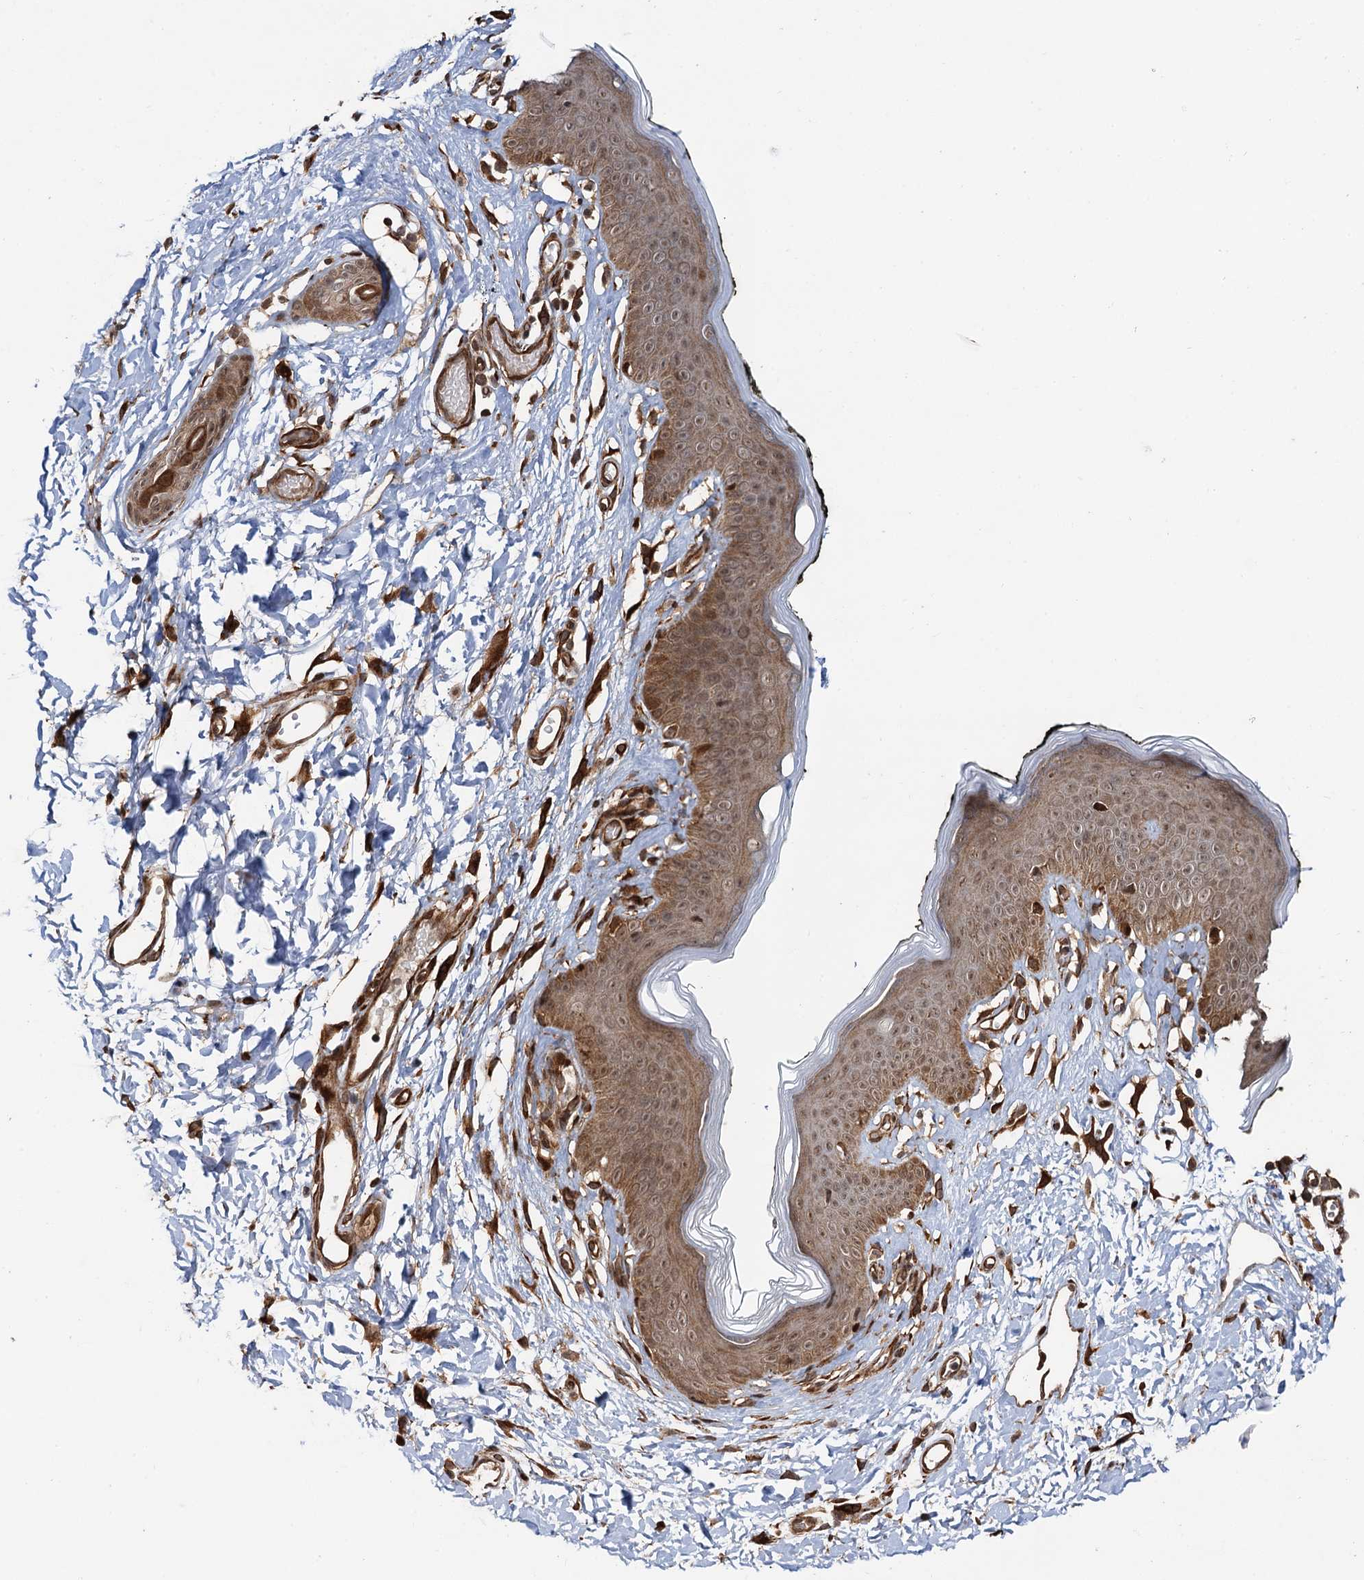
{"staining": {"intensity": "moderate", "quantity": ">75%", "location": "cytoplasmic/membranous,nuclear"}, "tissue": "skin", "cell_type": "Epidermal cells", "image_type": "normal", "snomed": [{"axis": "morphology", "description": "Normal tissue, NOS"}, {"axis": "morphology", "description": "Inflammation, NOS"}, {"axis": "topography", "description": "Vulva"}], "caption": "Protein expression analysis of benign skin demonstrates moderate cytoplasmic/membranous,nuclear expression in approximately >75% of epidermal cells. Immunohistochemistry (ihc) stains the protein of interest in brown and the nuclei are stained blue.", "gene": "SNRNP25", "patient": {"sex": "female", "age": 84}}